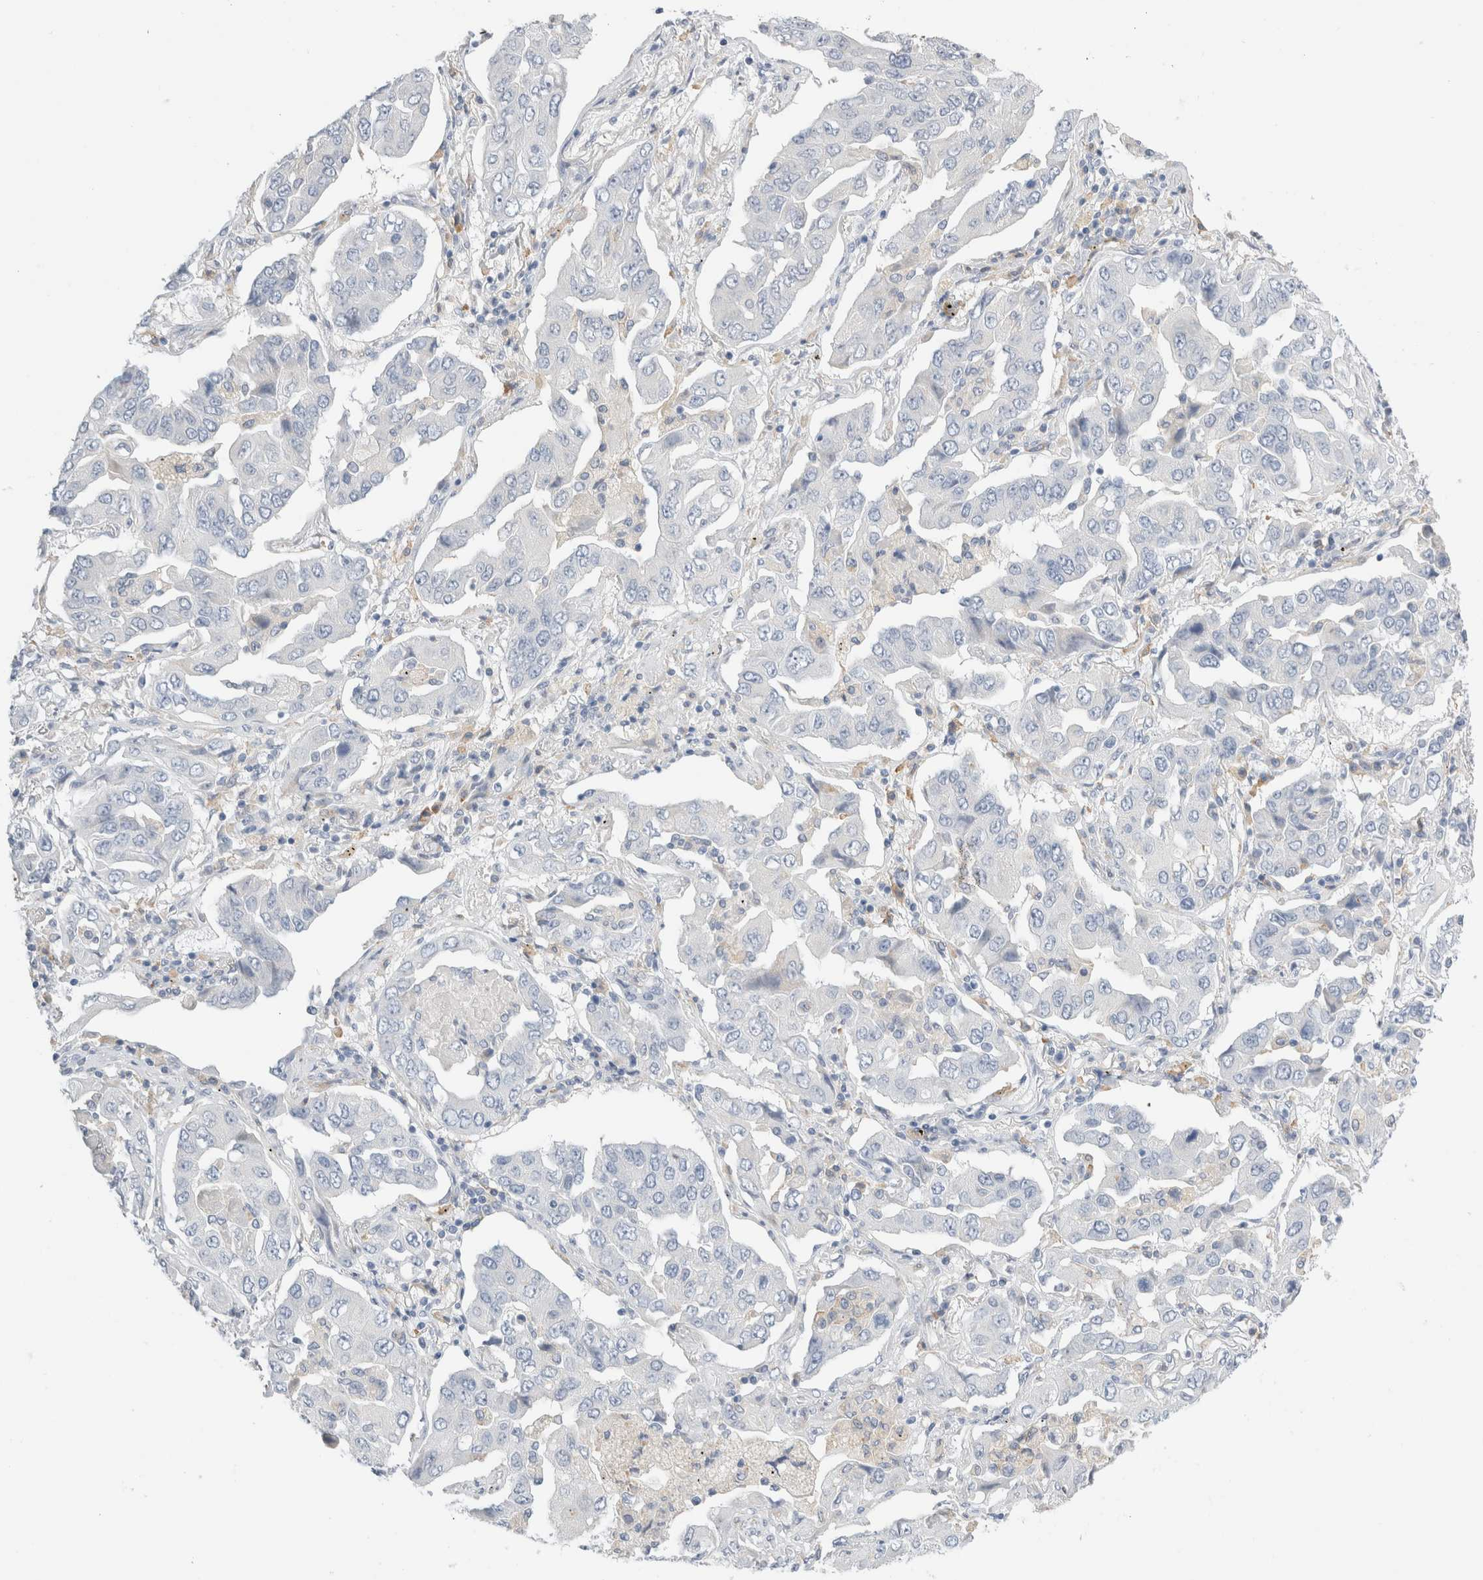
{"staining": {"intensity": "negative", "quantity": "none", "location": "none"}, "tissue": "lung cancer", "cell_type": "Tumor cells", "image_type": "cancer", "snomed": [{"axis": "morphology", "description": "Adenocarcinoma, NOS"}, {"axis": "topography", "description": "Lung"}], "caption": "DAB (3,3'-diaminobenzidine) immunohistochemical staining of lung adenocarcinoma displays no significant expression in tumor cells.", "gene": "ADAM30", "patient": {"sex": "female", "age": 65}}